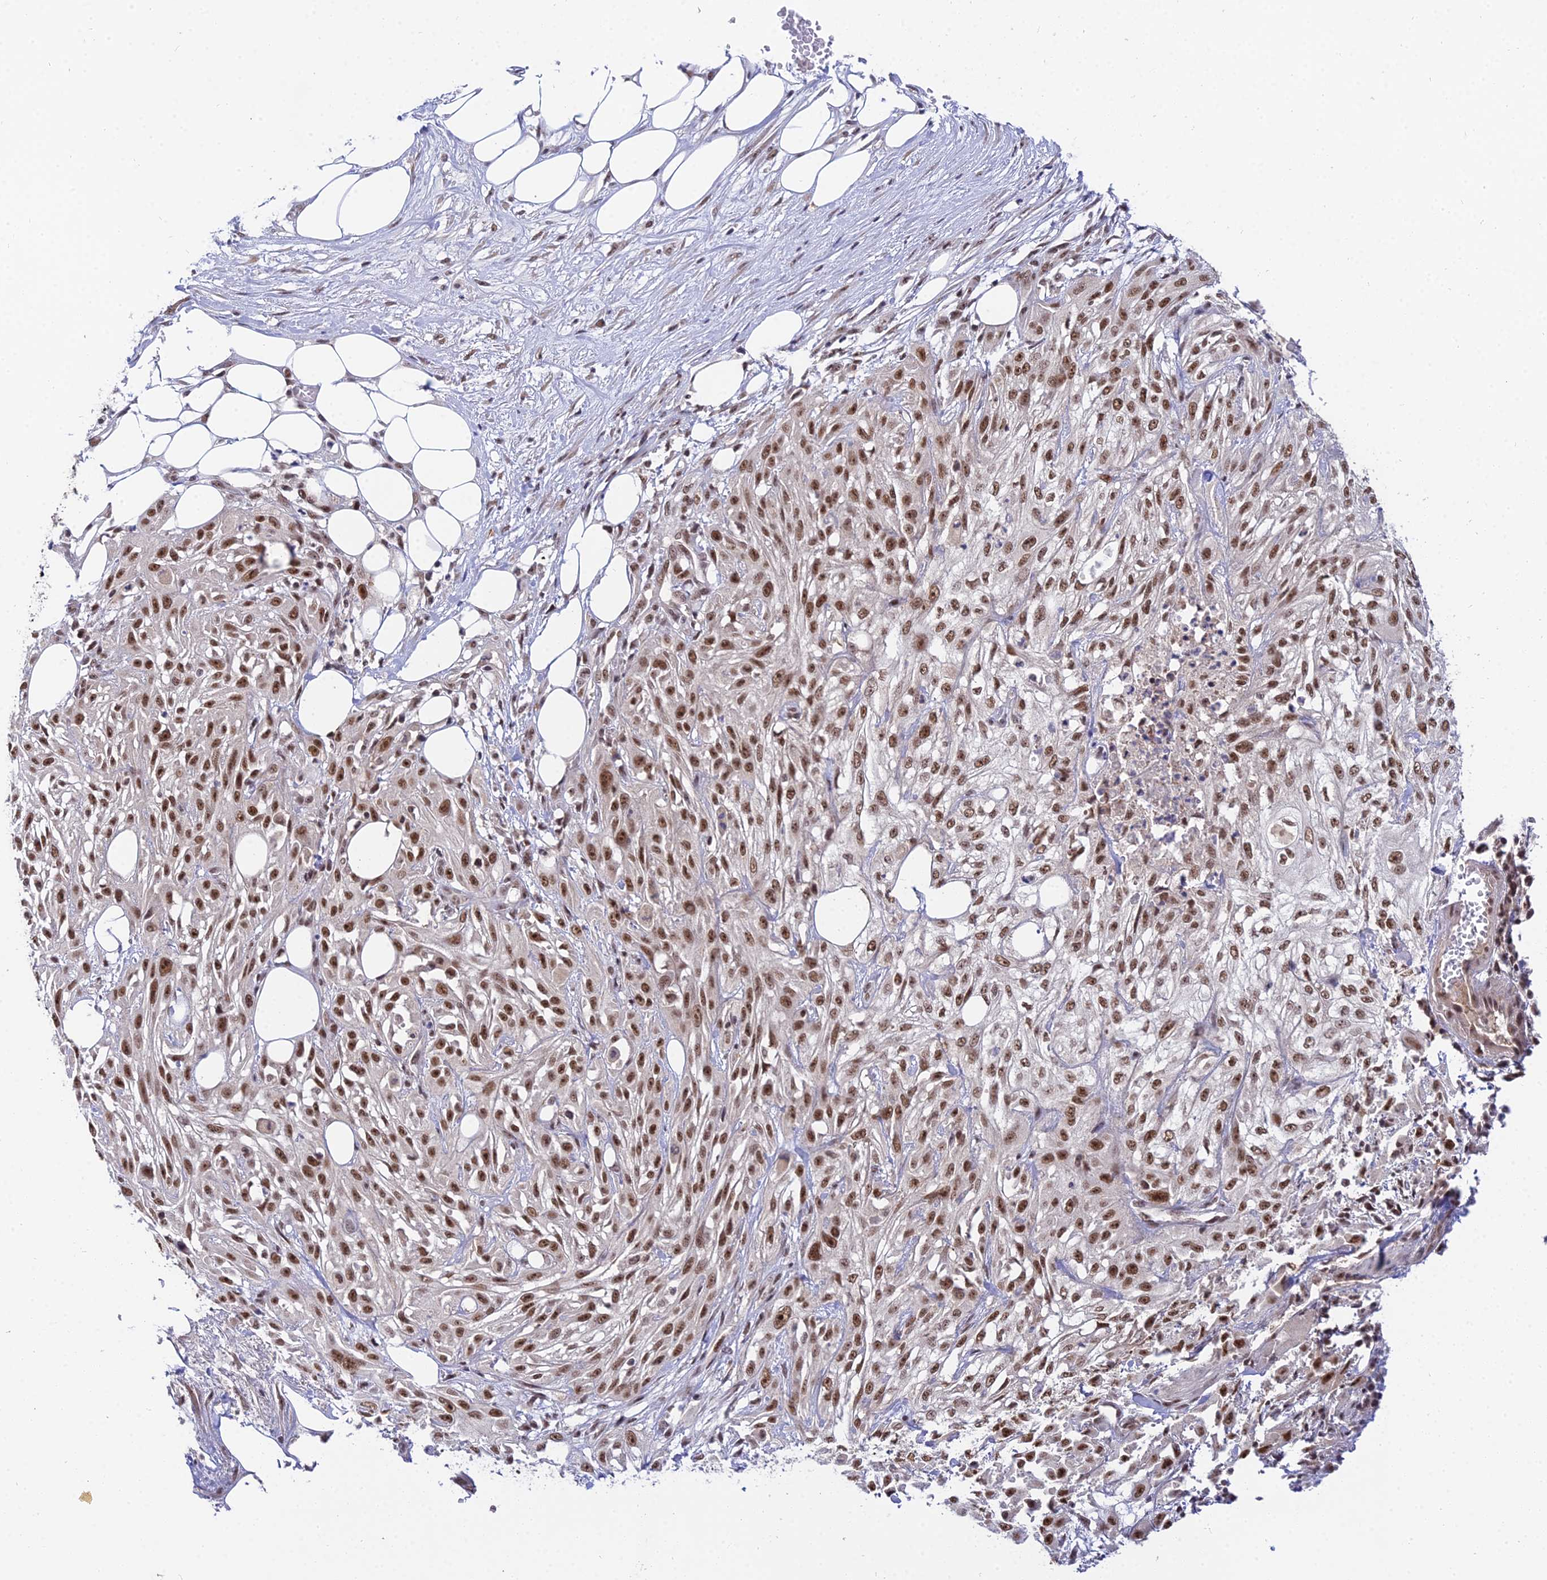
{"staining": {"intensity": "moderate", "quantity": ">75%", "location": "nuclear"}, "tissue": "skin cancer", "cell_type": "Tumor cells", "image_type": "cancer", "snomed": [{"axis": "morphology", "description": "Squamous cell carcinoma, NOS"}, {"axis": "morphology", "description": "Squamous cell carcinoma, metastatic, NOS"}, {"axis": "topography", "description": "Skin"}, {"axis": "topography", "description": "Lymph node"}], "caption": "Skin cancer (squamous cell carcinoma) was stained to show a protein in brown. There is medium levels of moderate nuclear expression in about >75% of tumor cells.", "gene": "EXOSC3", "patient": {"sex": "male", "age": 75}}